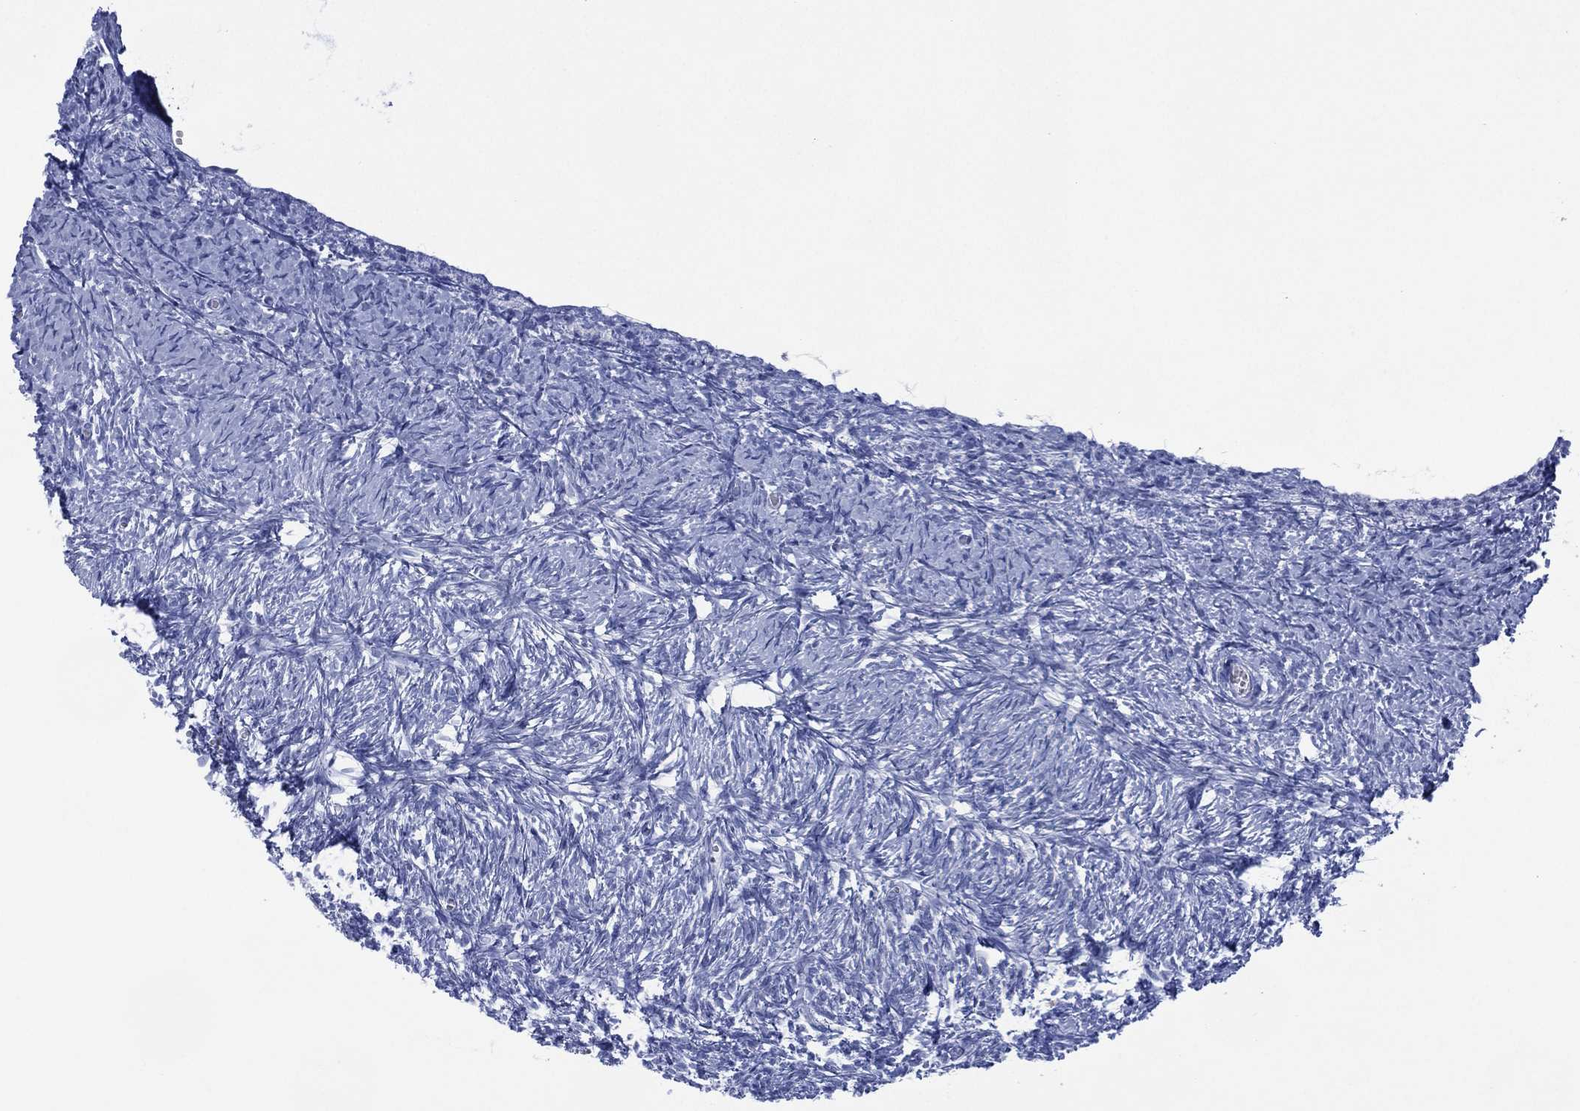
{"staining": {"intensity": "negative", "quantity": "none", "location": "none"}, "tissue": "ovary", "cell_type": "Ovarian stroma cells", "image_type": "normal", "snomed": [{"axis": "morphology", "description": "Normal tissue, NOS"}, {"axis": "topography", "description": "Ovary"}], "caption": "Histopathology image shows no protein positivity in ovarian stroma cells of unremarkable ovary.", "gene": "SIGLECL1", "patient": {"sex": "female", "age": 43}}